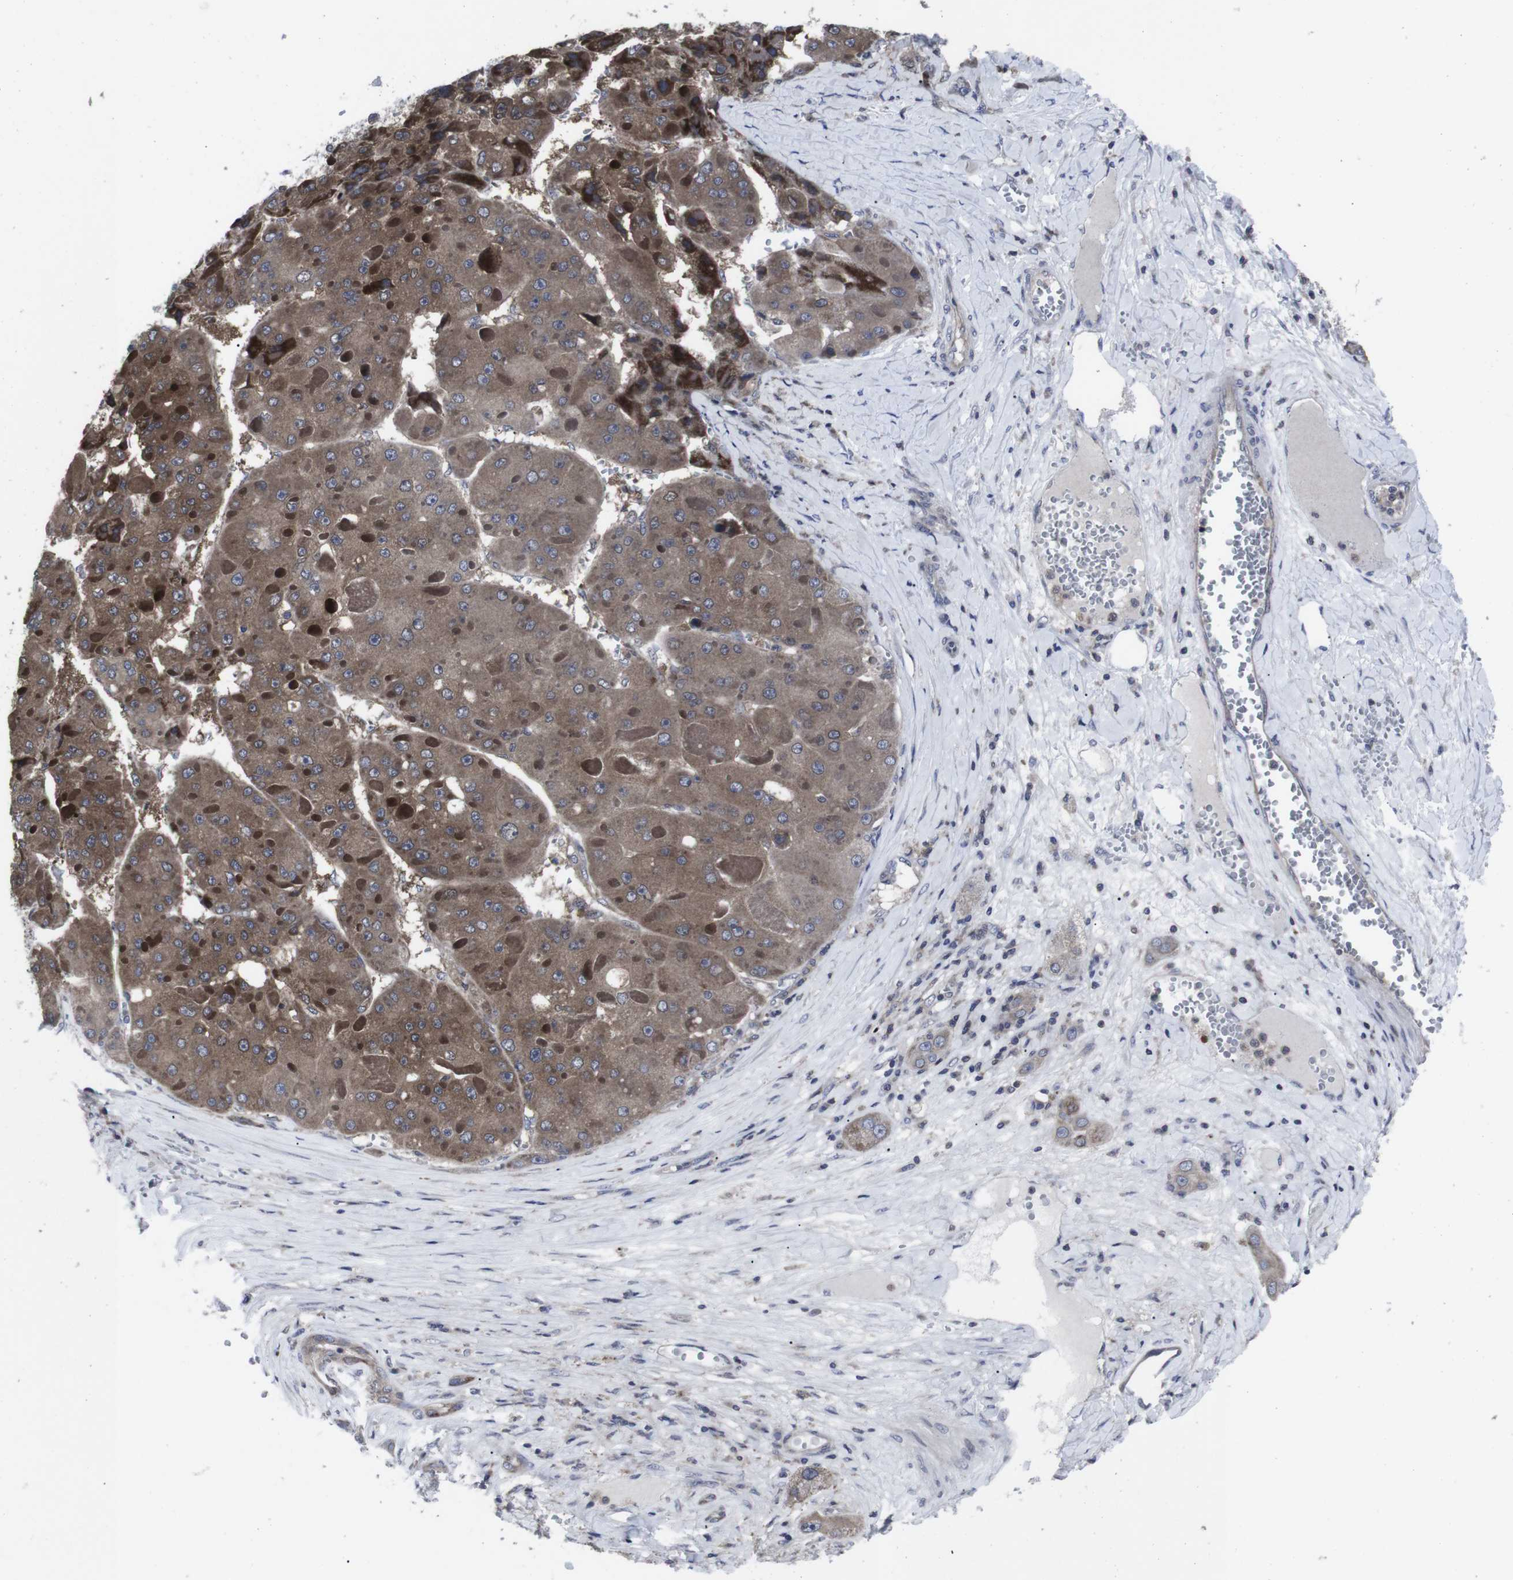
{"staining": {"intensity": "moderate", "quantity": ">75%", "location": "cytoplasmic/membranous"}, "tissue": "liver cancer", "cell_type": "Tumor cells", "image_type": "cancer", "snomed": [{"axis": "morphology", "description": "Carcinoma, Hepatocellular, NOS"}, {"axis": "topography", "description": "Liver"}], "caption": "A medium amount of moderate cytoplasmic/membranous expression is seen in about >75% of tumor cells in hepatocellular carcinoma (liver) tissue.", "gene": "HPRT1", "patient": {"sex": "female", "age": 73}}